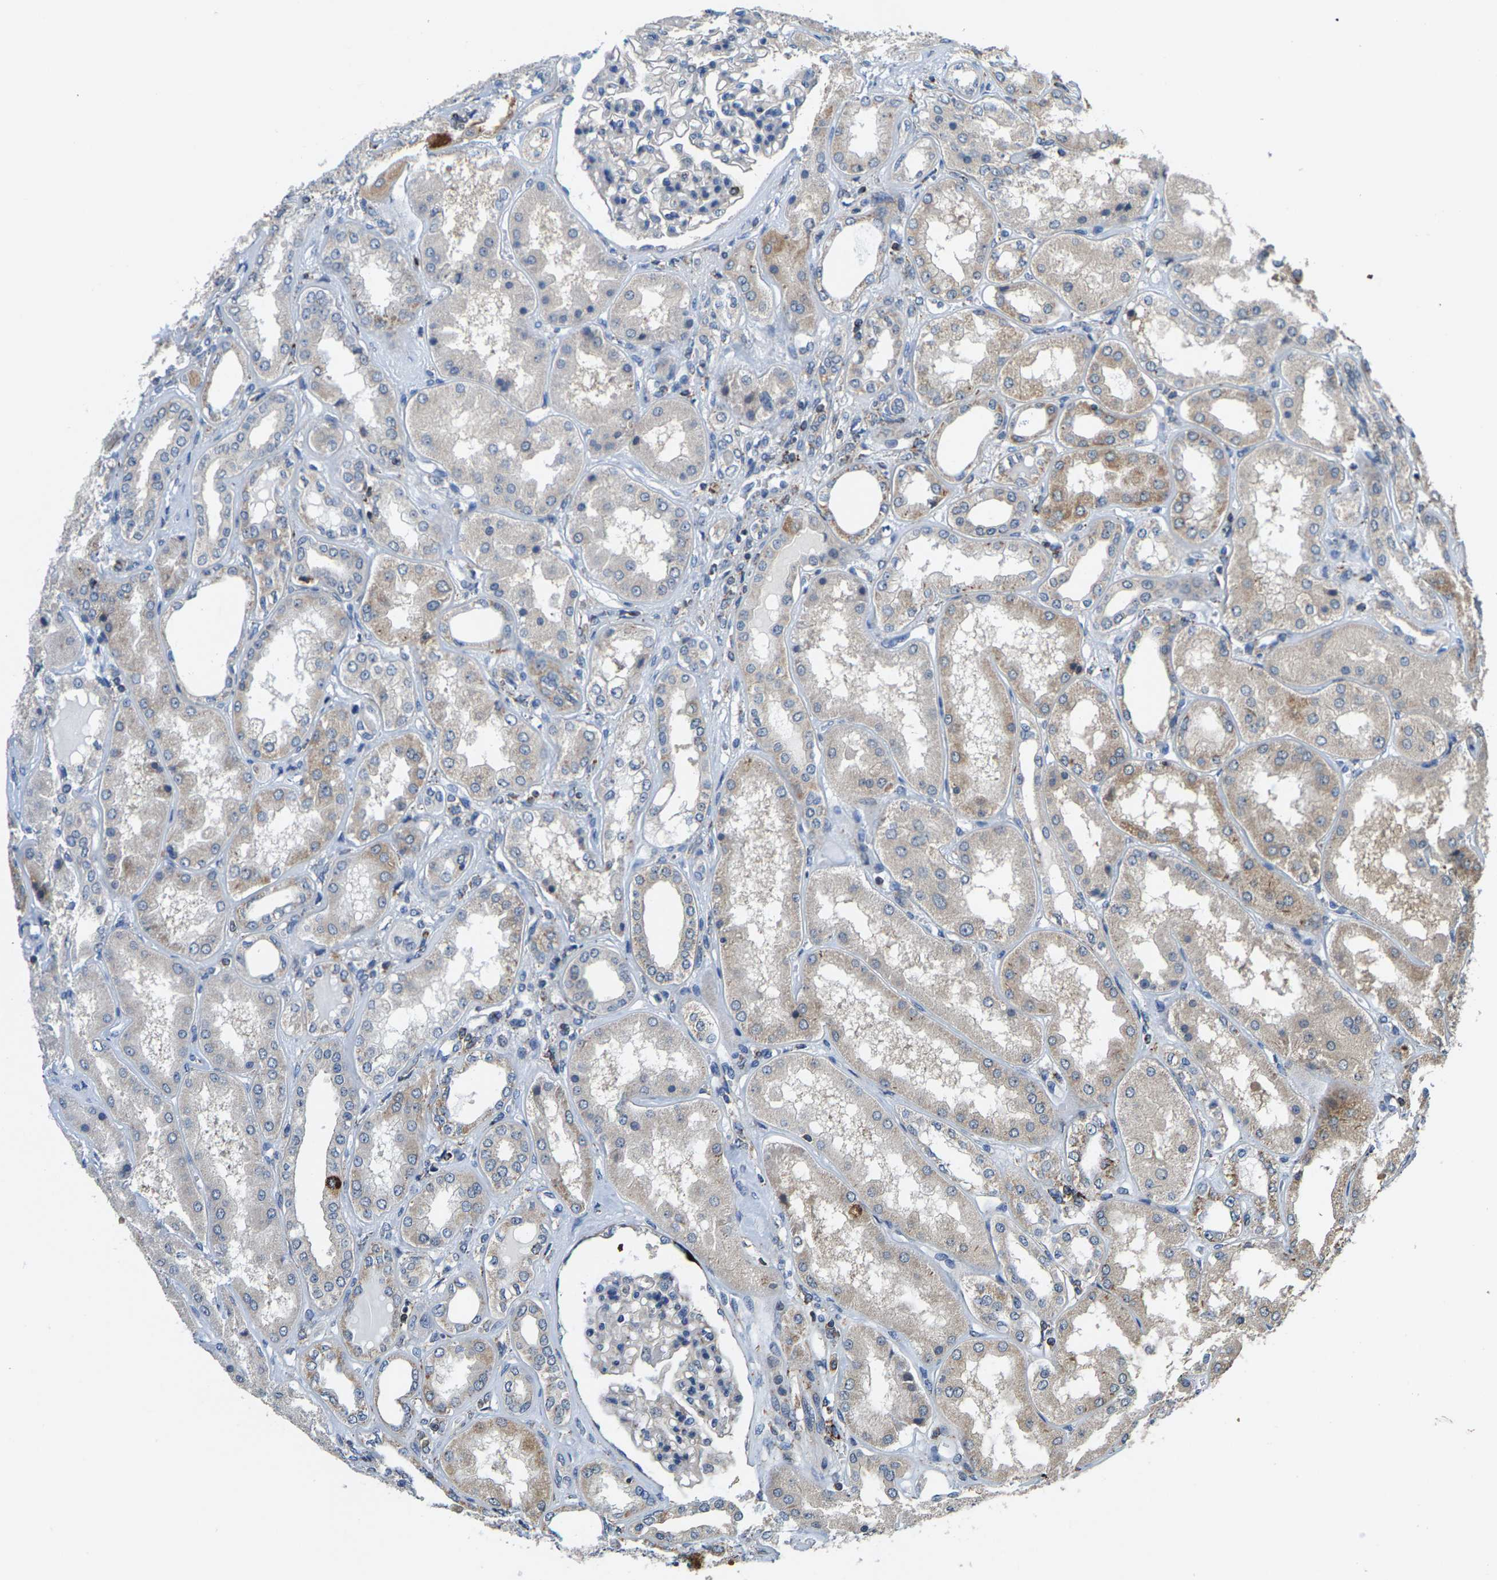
{"staining": {"intensity": "moderate", "quantity": "<25%", "location": "cytoplasmic/membranous"}, "tissue": "kidney", "cell_type": "Cells in glomeruli", "image_type": "normal", "snomed": [{"axis": "morphology", "description": "Normal tissue, NOS"}, {"axis": "topography", "description": "Kidney"}], "caption": "This photomicrograph reveals benign kidney stained with immunohistochemistry (IHC) to label a protein in brown. The cytoplasmic/membranous of cells in glomeruli show moderate positivity for the protein. Nuclei are counter-stained blue.", "gene": "SHMT2", "patient": {"sex": "female", "age": 56}}